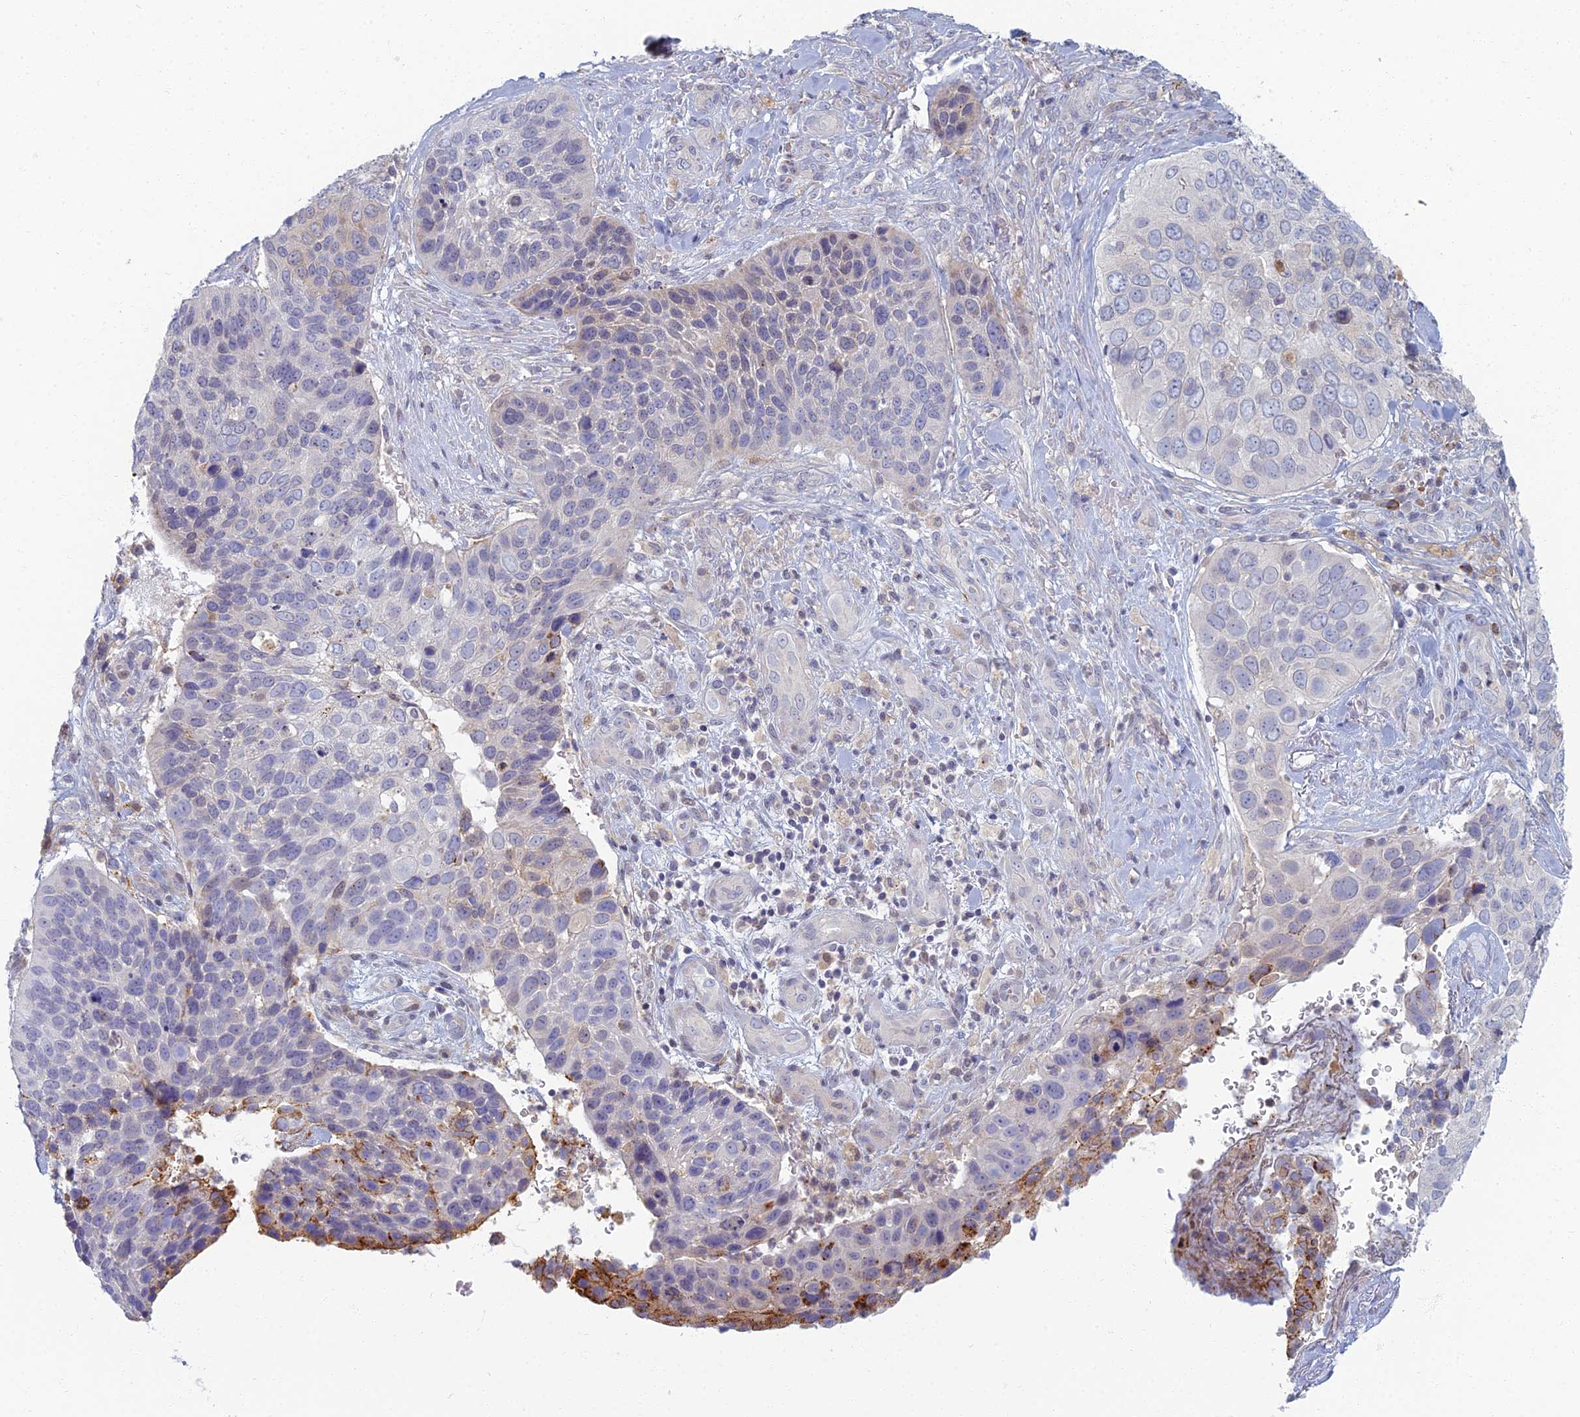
{"staining": {"intensity": "negative", "quantity": "none", "location": "none"}, "tissue": "skin cancer", "cell_type": "Tumor cells", "image_type": "cancer", "snomed": [{"axis": "morphology", "description": "Basal cell carcinoma"}, {"axis": "topography", "description": "Skin"}], "caption": "There is no significant expression in tumor cells of skin basal cell carcinoma.", "gene": "CHMP4B", "patient": {"sex": "female", "age": 74}}